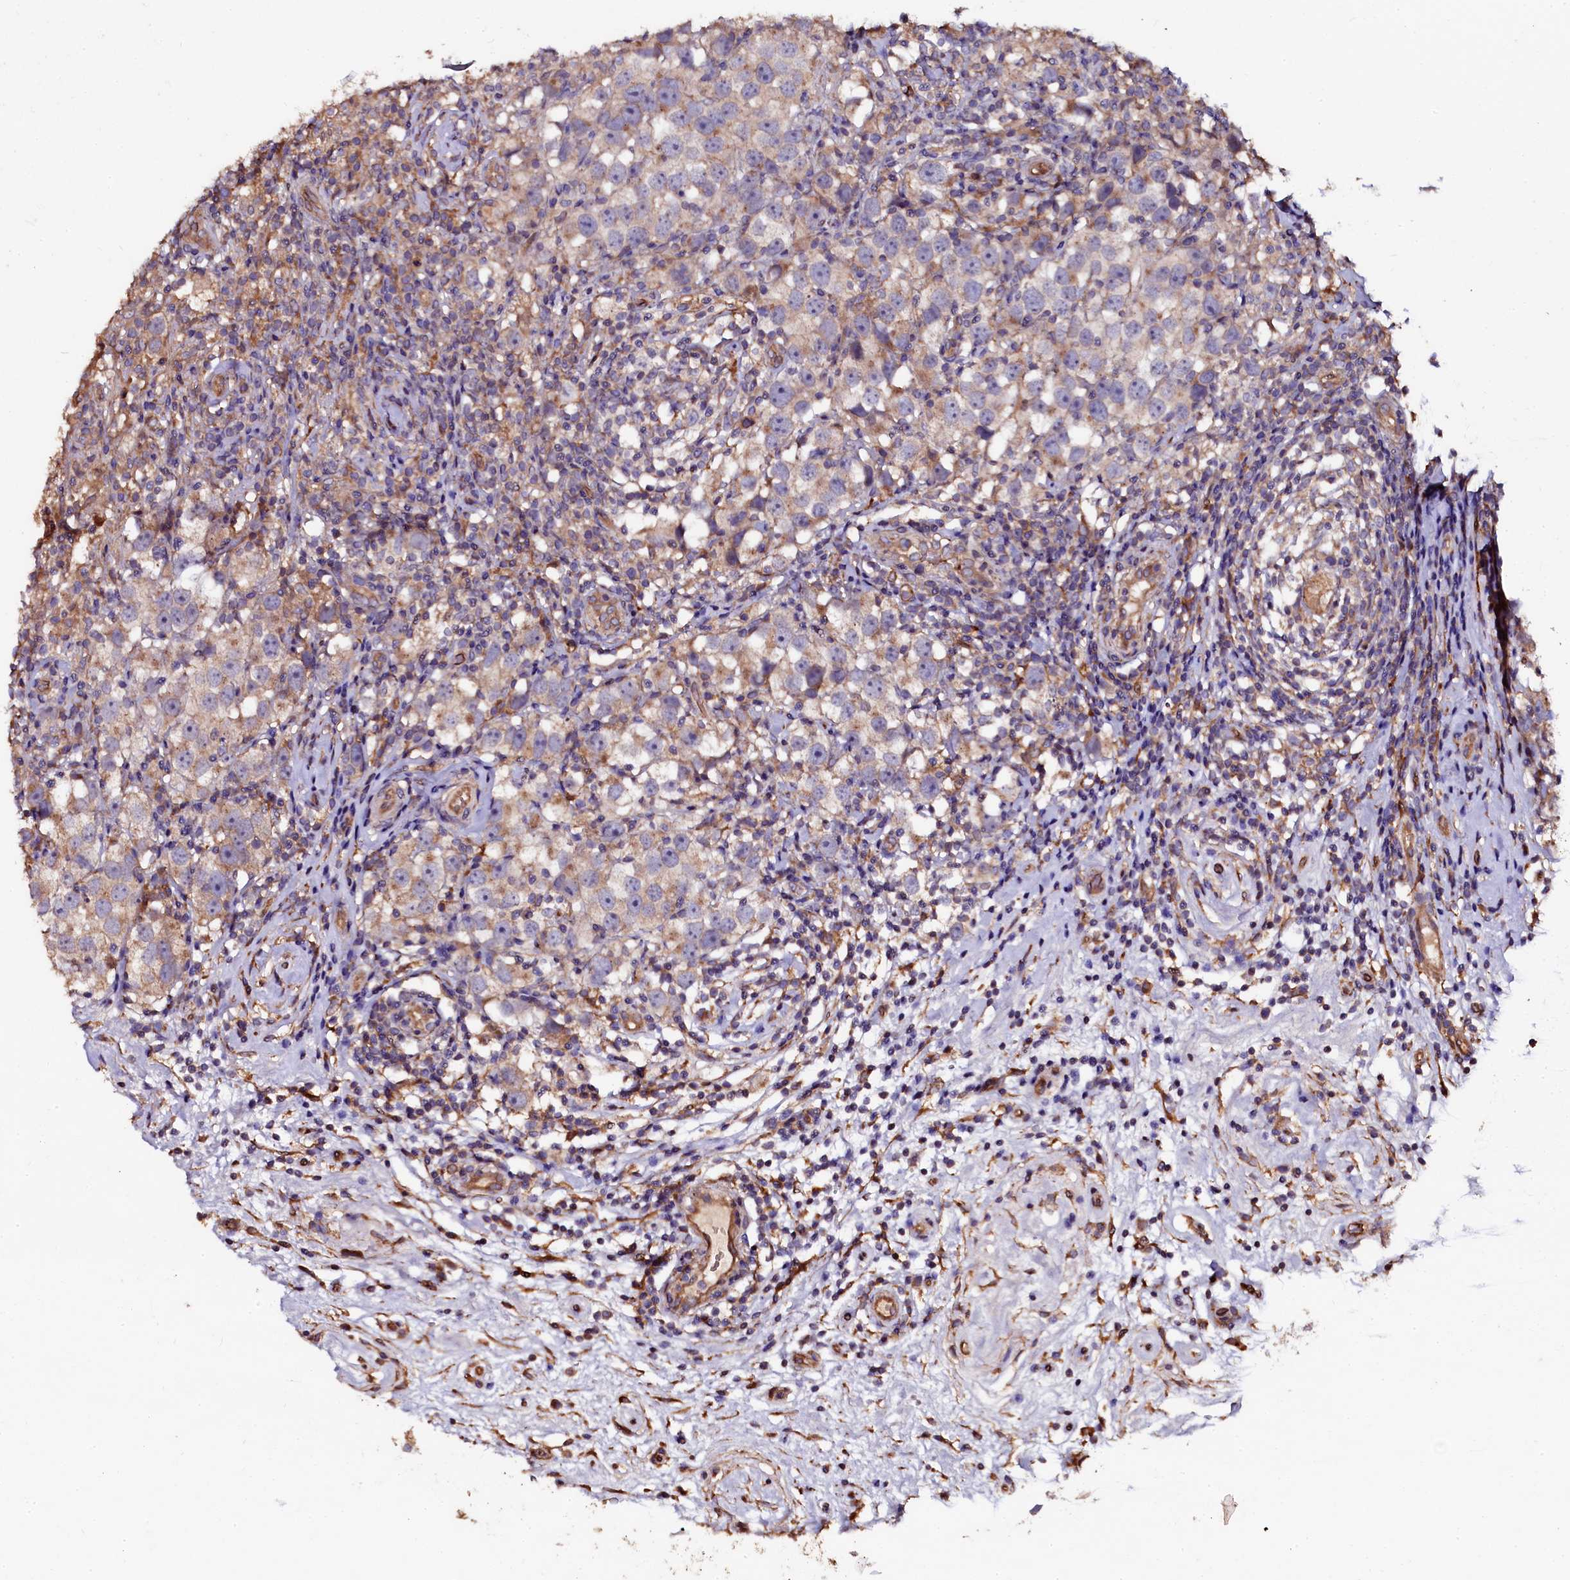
{"staining": {"intensity": "weak", "quantity": "25%-75%", "location": "cytoplasmic/membranous"}, "tissue": "testis cancer", "cell_type": "Tumor cells", "image_type": "cancer", "snomed": [{"axis": "morphology", "description": "Seminoma, NOS"}, {"axis": "topography", "description": "Testis"}], "caption": "Weak cytoplasmic/membranous protein staining is appreciated in approximately 25%-75% of tumor cells in testis cancer.", "gene": "APPL2", "patient": {"sex": "male", "age": 49}}